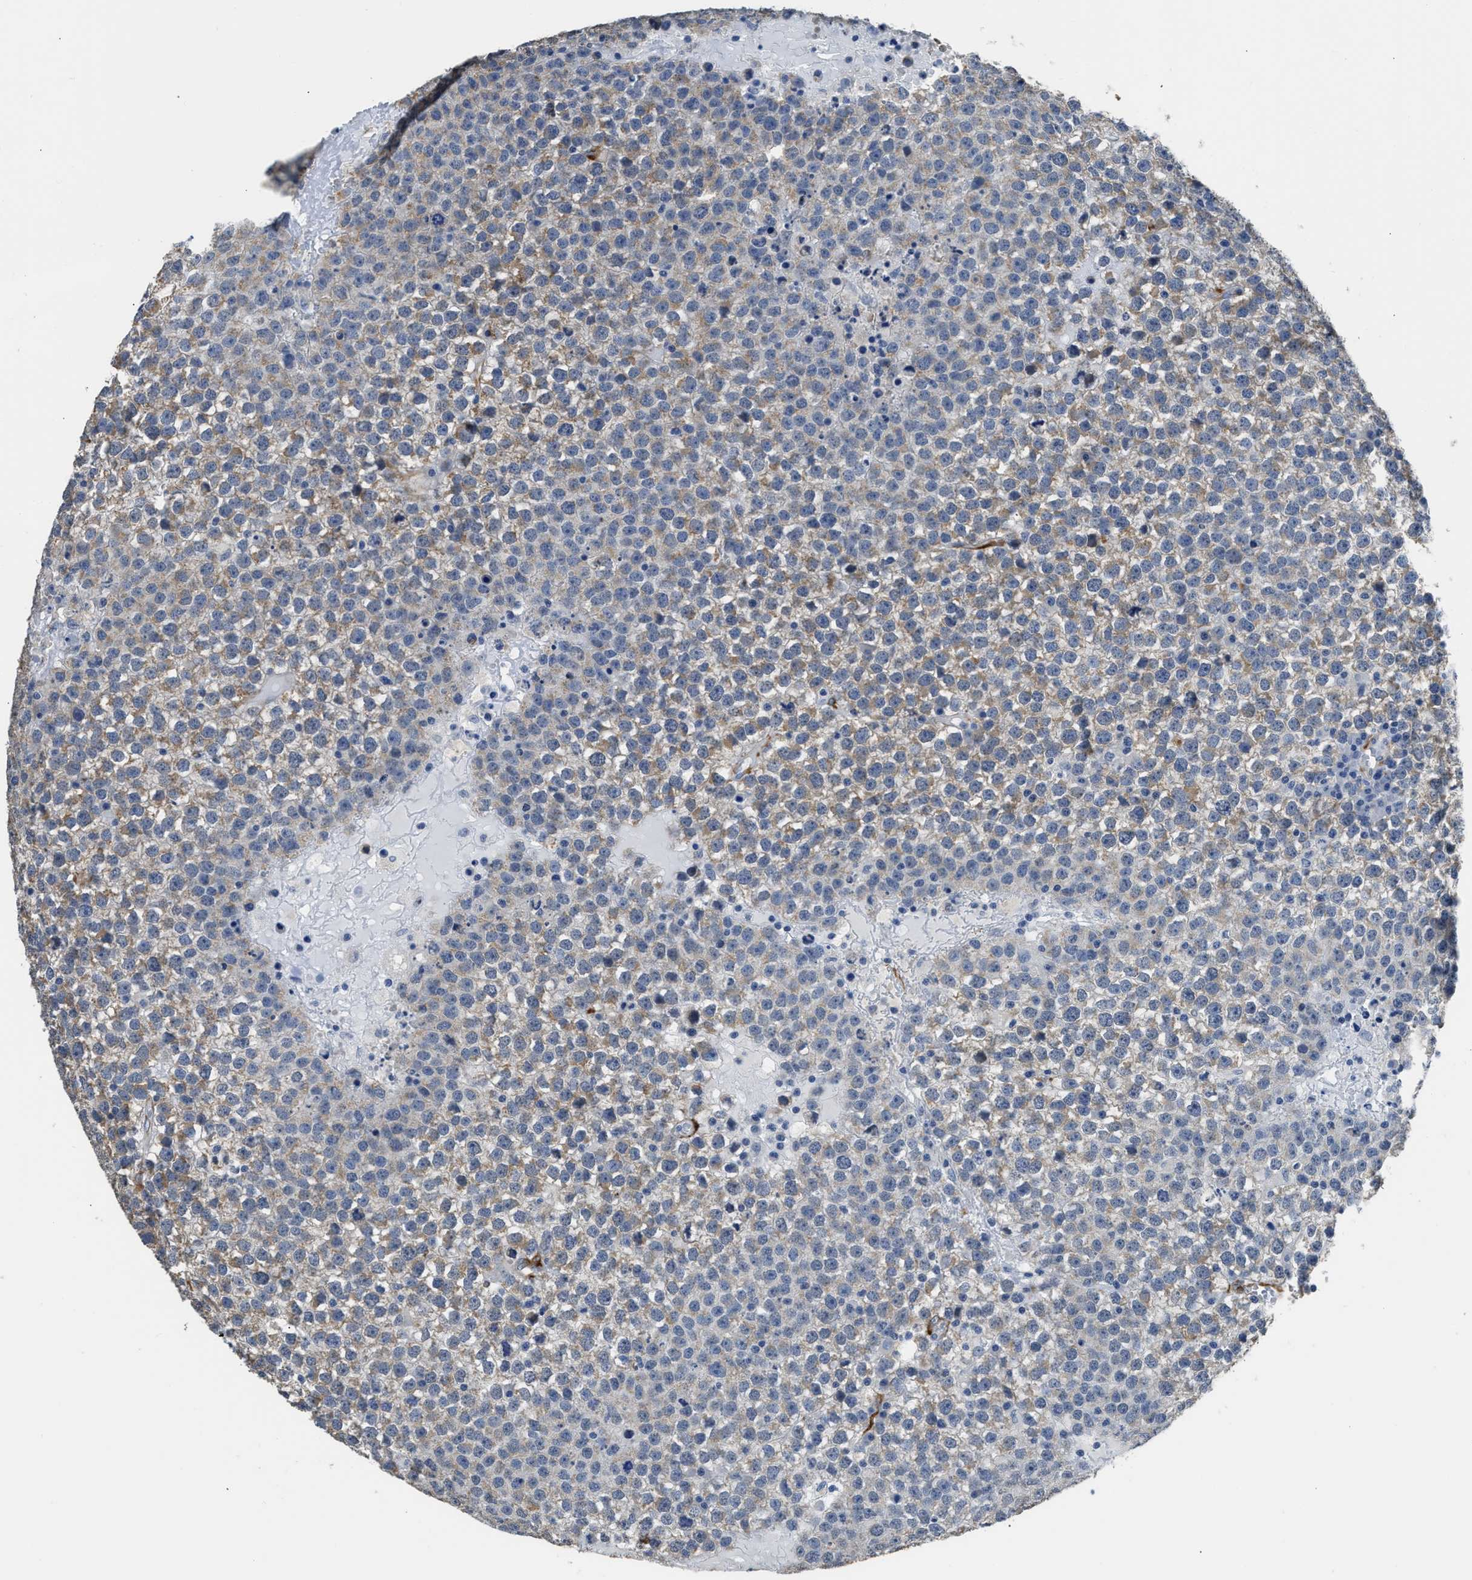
{"staining": {"intensity": "weak", "quantity": "25%-75%", "location": "cytoplasmic/membranous"}, "tissue": "testis cancer", "cell_type": "Tumor cells", "image_type": "cancer", "snomed": [{"axis": "morphology", "description": "Seminoma, NOS"}, {"axis": "topography", "description": "Testis"}], "caption": "Approximately 25%-75% of tumor cells in seminoma (testis) exhibit weak cytoplasmic/membranous protein positivity as visualized by brown immunohistochemical staining.", "gene": "ZSWIM5", "patient": {"sex": "male", "age": 65}}